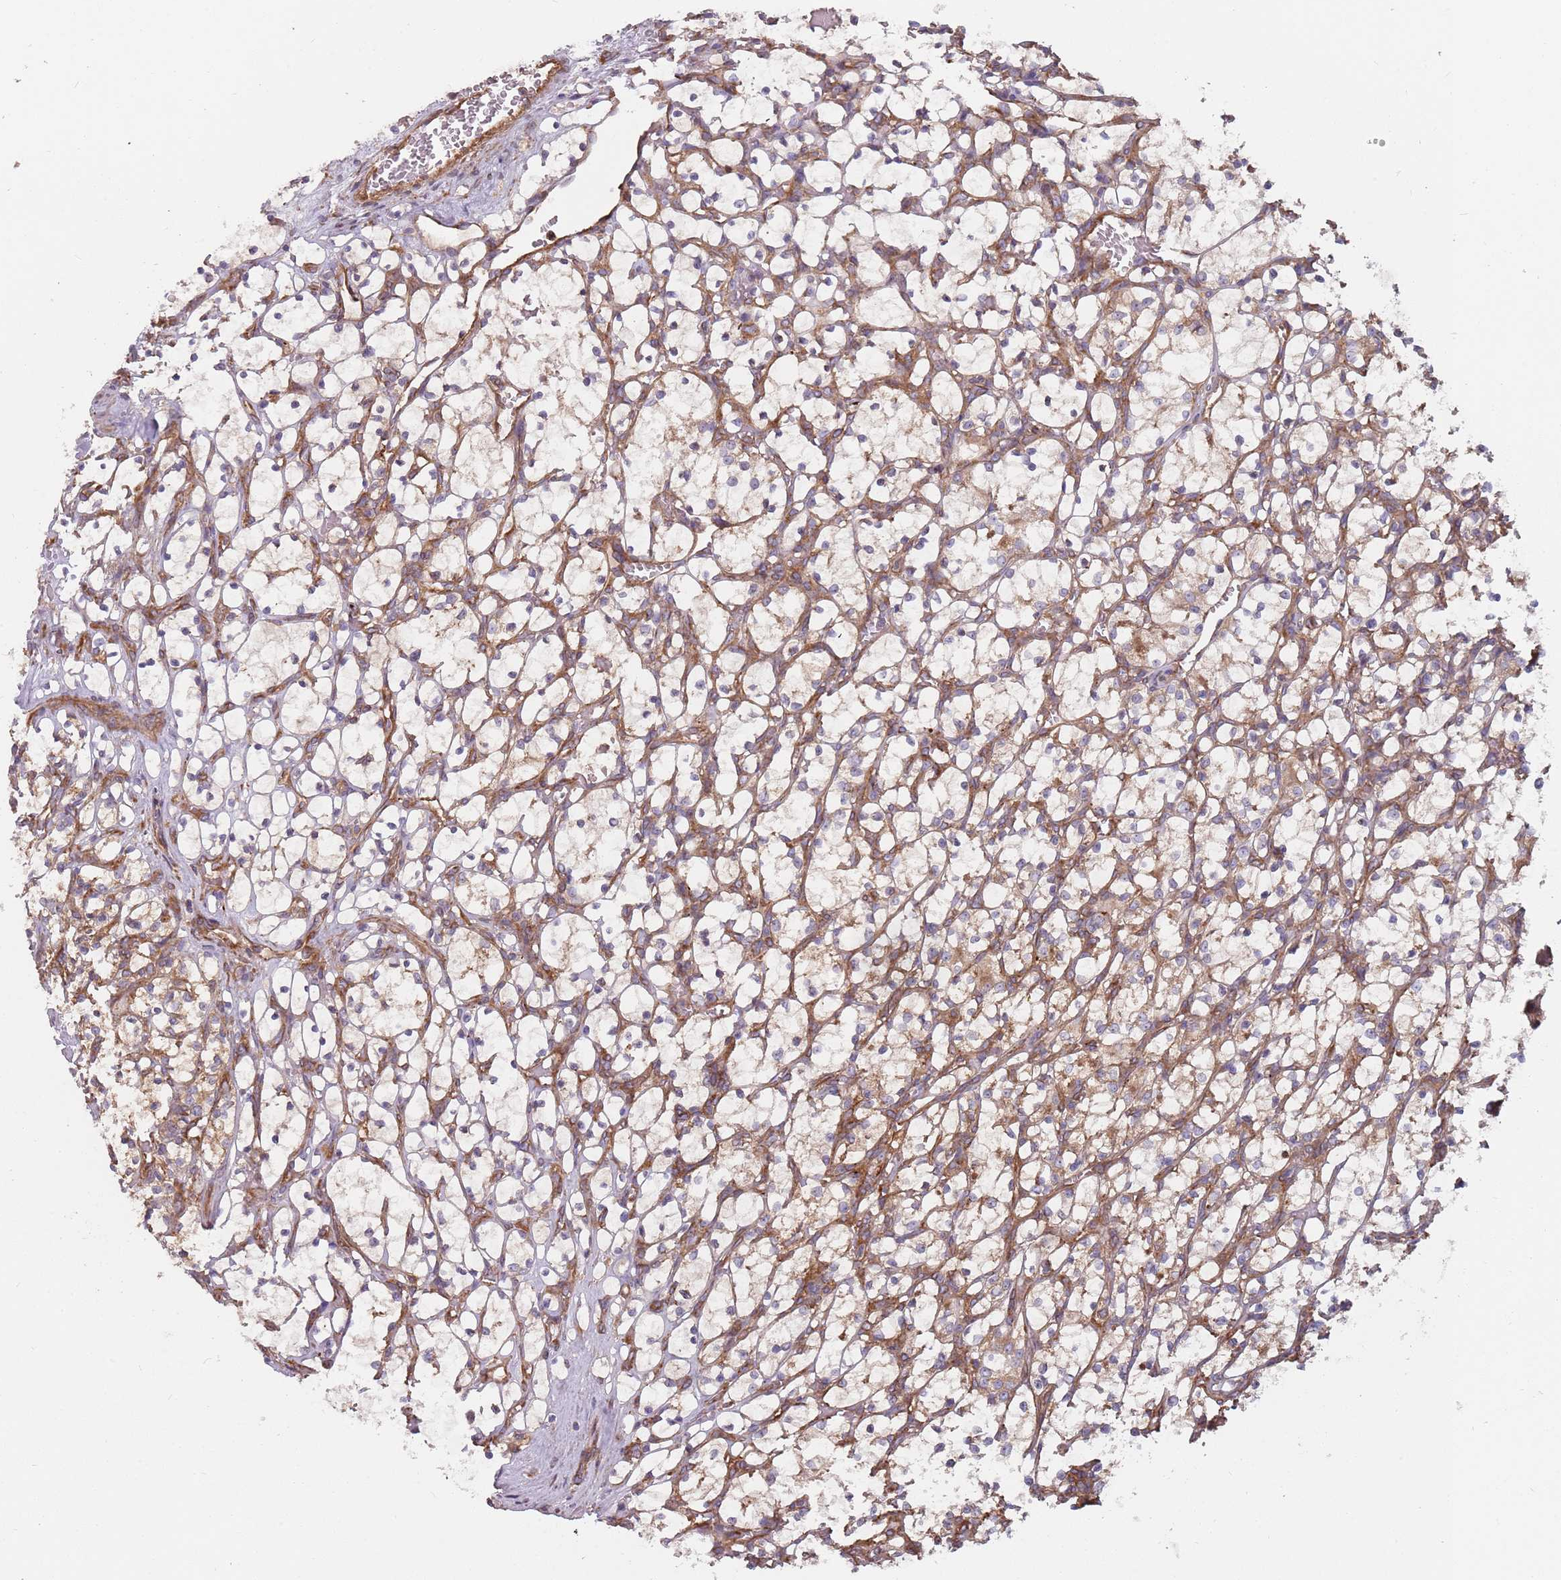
{"staining": {"intensity": "weak", "quantity": "<25%", "location": "cytoplasmic/membranous"}, "tissue": "renal cancer", "cell_type": "Tumor cells", "image_type": "cancer", "snomed": [{"axis": "morphology", "description": "Adenocarcinoma, NOS"}, {"axis": "topography", "description": "Kidney"}], "caption": "The IHC image has no significant expression in tumor cells of renal adenocarcinoma tissue.", "gene": "SPDL1", "patient": {"sex": "female", "age": 69}}